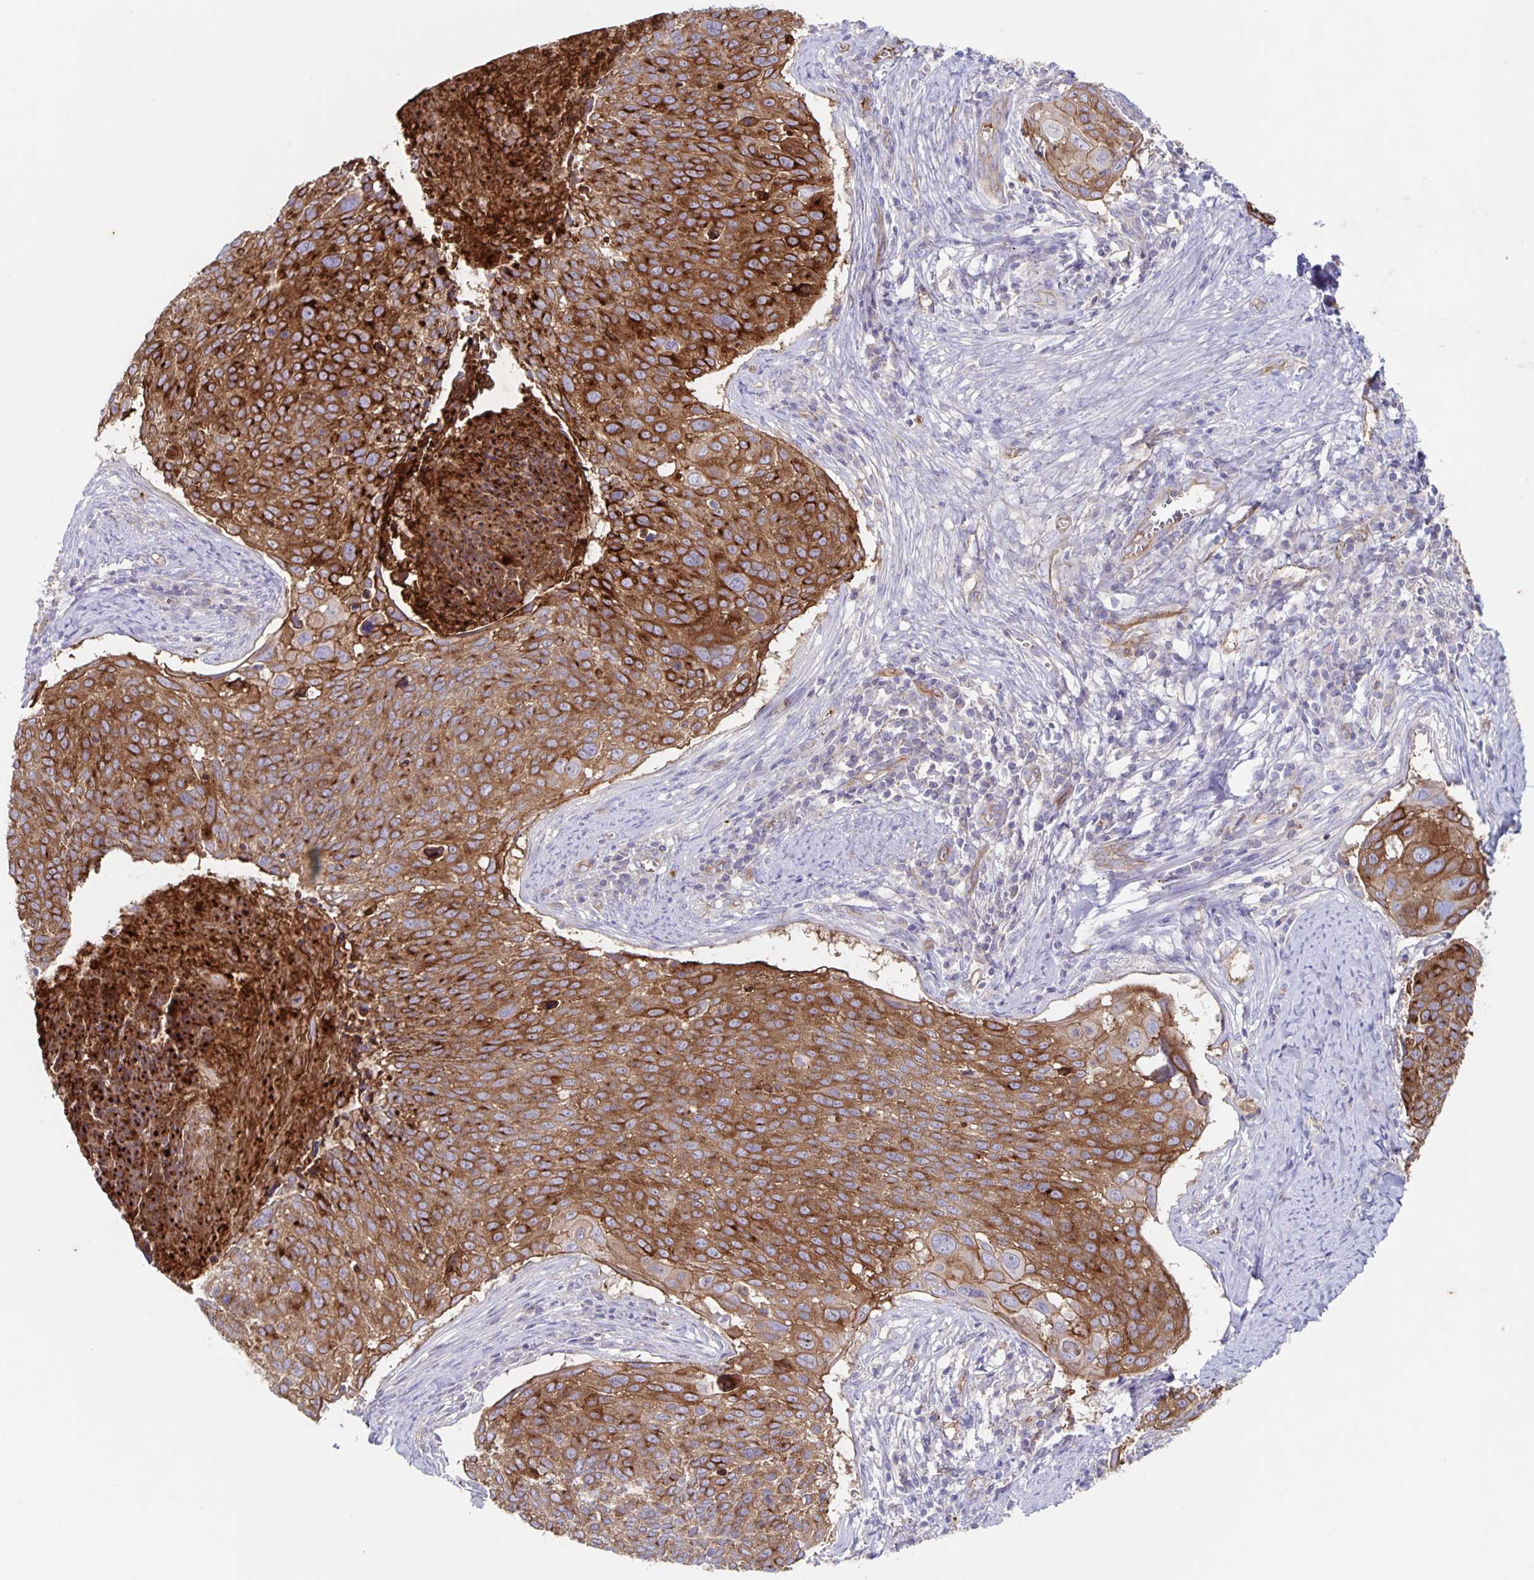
{"staining": {"intensity": "strong", "quantity": ">75%", "location": "cytoplasmic/membranous"}, "tissue": "cervical cancer", "cell_type": "Tumor cells", "image_type": "cancer", "snomed": [{"axis": "morphology", "description": "Squamous cell carcinoma, NOS"}, {"axis": "topography", "description": "Cervix"}], "caption": "Cervical cancer (squamous cell carcinoma) stained with DAB immunohistochemistry (IHC) demonstrates high levels of strong cytoplasmic/membranous positivity in approximately >75% of tumor cells. Immunohistochemistry stains the protein of interest in brown and the nuclei are stained blue.", "gene": "ITGA2", "patient": {"sex": "female", "age": 39}}